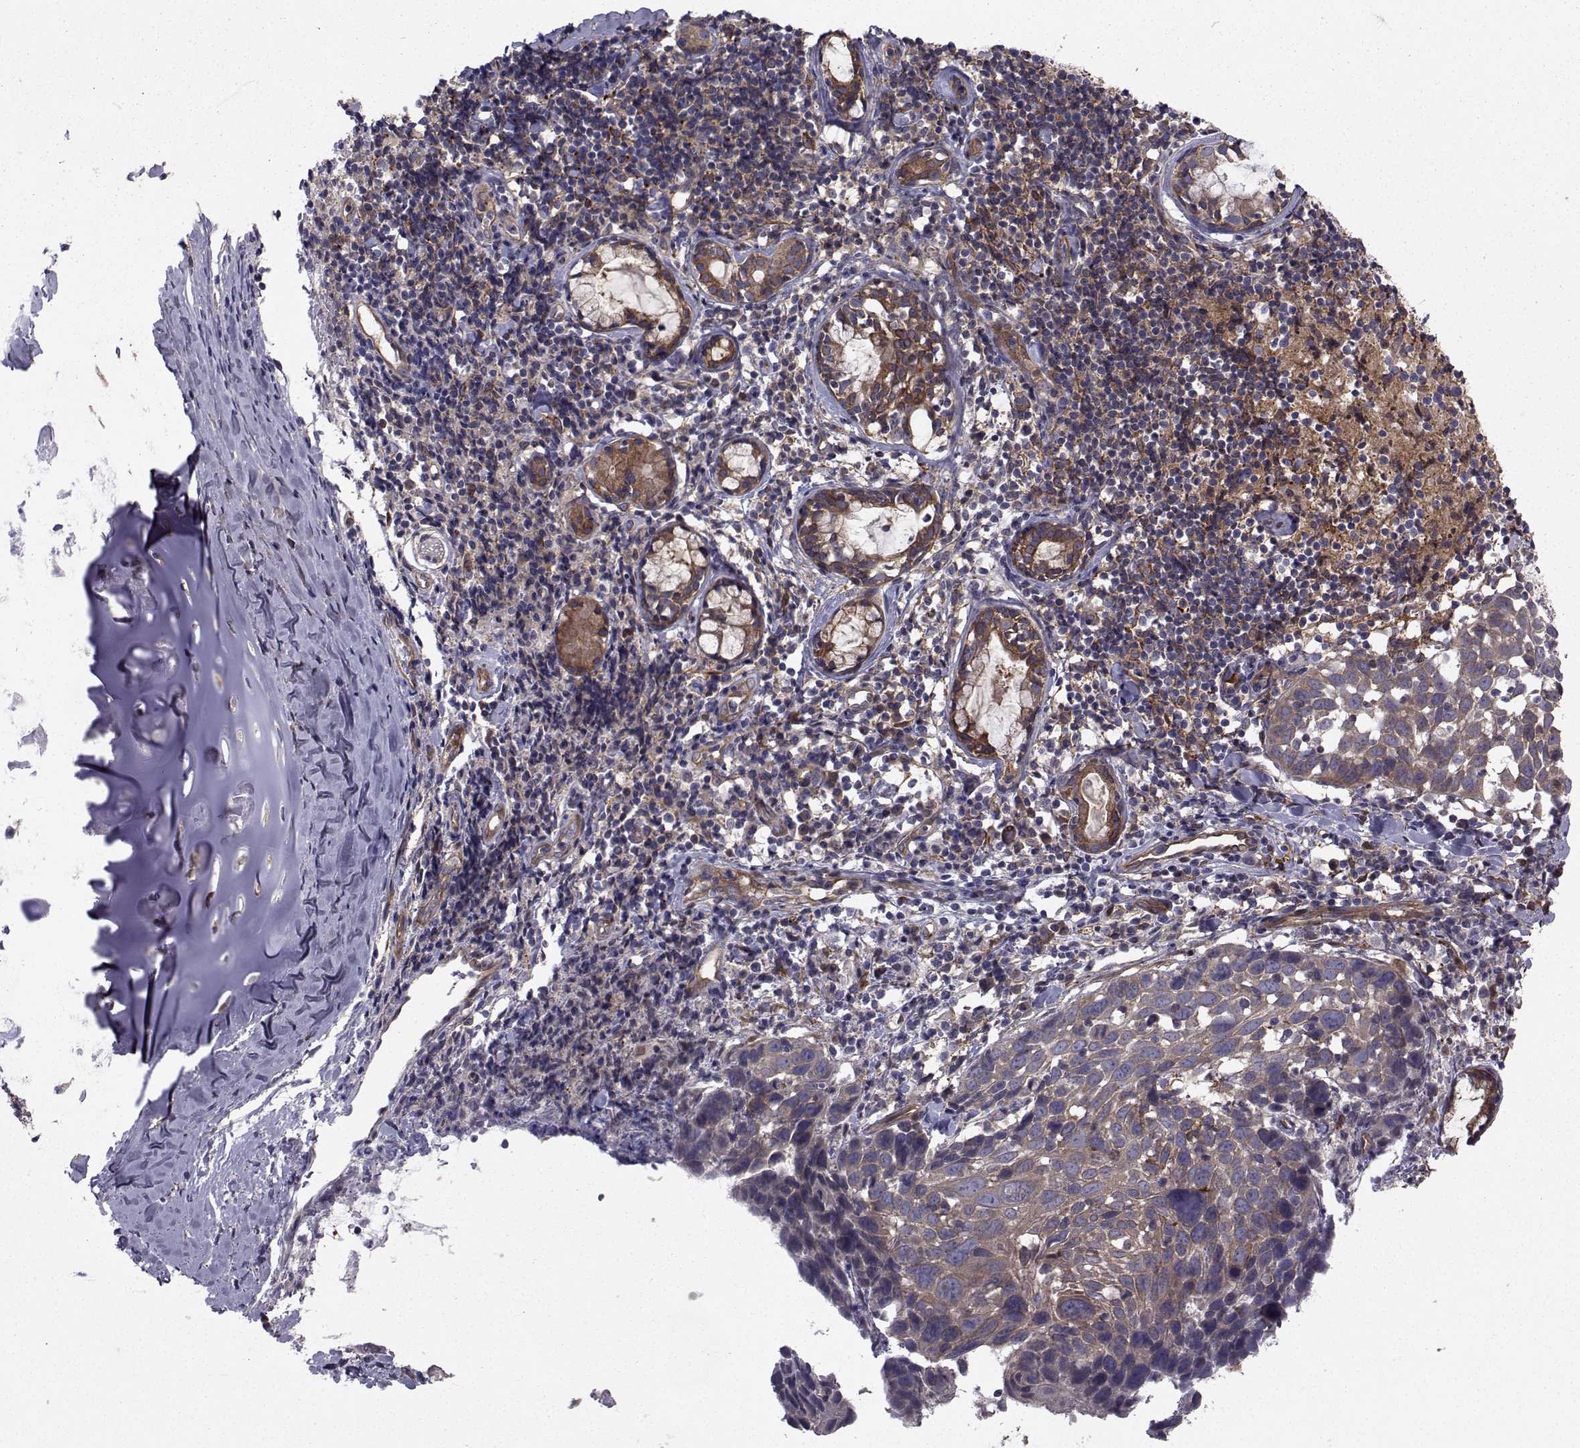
{"staining": {"intensity": "moderate", "quantity": "25%-75%", "location": "cytoplasmic/membranous"}, "tissue": "lung cancer", "cell_type": "Tumor cells", "image_type": "cancer", "snomed": [{"axis": "morphology", "description": "Squamous cell carcinoma, NOS"}, {"axis": "topography", "description": "Lung"}], "caption": "Tumor cells exhibit moderate cytoplasmic/membranous positivity in about 25%-75% of cells in lung cancer (squamous cell carcinoma). (brown staining indicates protein expression, while blue staining denotes nuclei).", "gene": "TRIP10", "patient": {"sex": "male", "age": 57}}